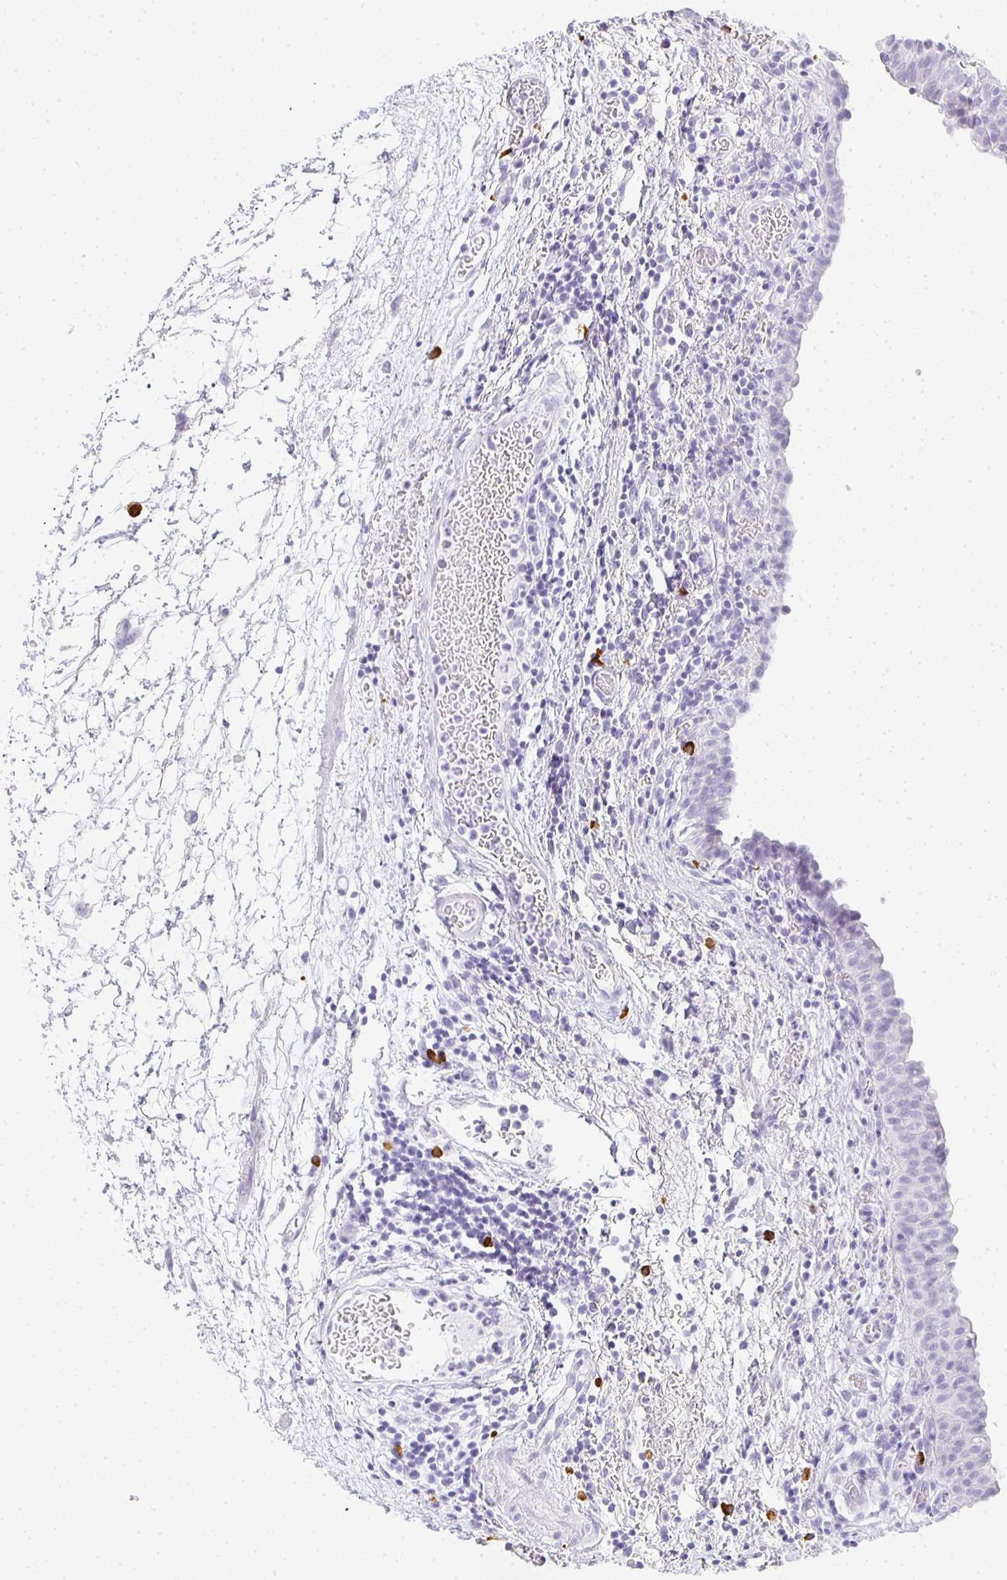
{"staining": {"intensity": "negative", "quantity": "none", "location": "none"}, "tissue": "urinary bladder", "cell_type": "Urothelial cells", "image_type": "normal", "snomed": [{"axis": "morphology", "description": "Normal tissue, NOS"}, {"axis": "morphology", "description": "Inflammation, NOS"}, {"axis": "topography", "description": "Urinary bladder"}], "caption": "This is a histopathology image of immunohistochemistry staining of unremarkable urinary bladder, which shows no staining in urothelial cells.", "gene": "TPSD1", "patient": {"sex": "male", "age": 57}}